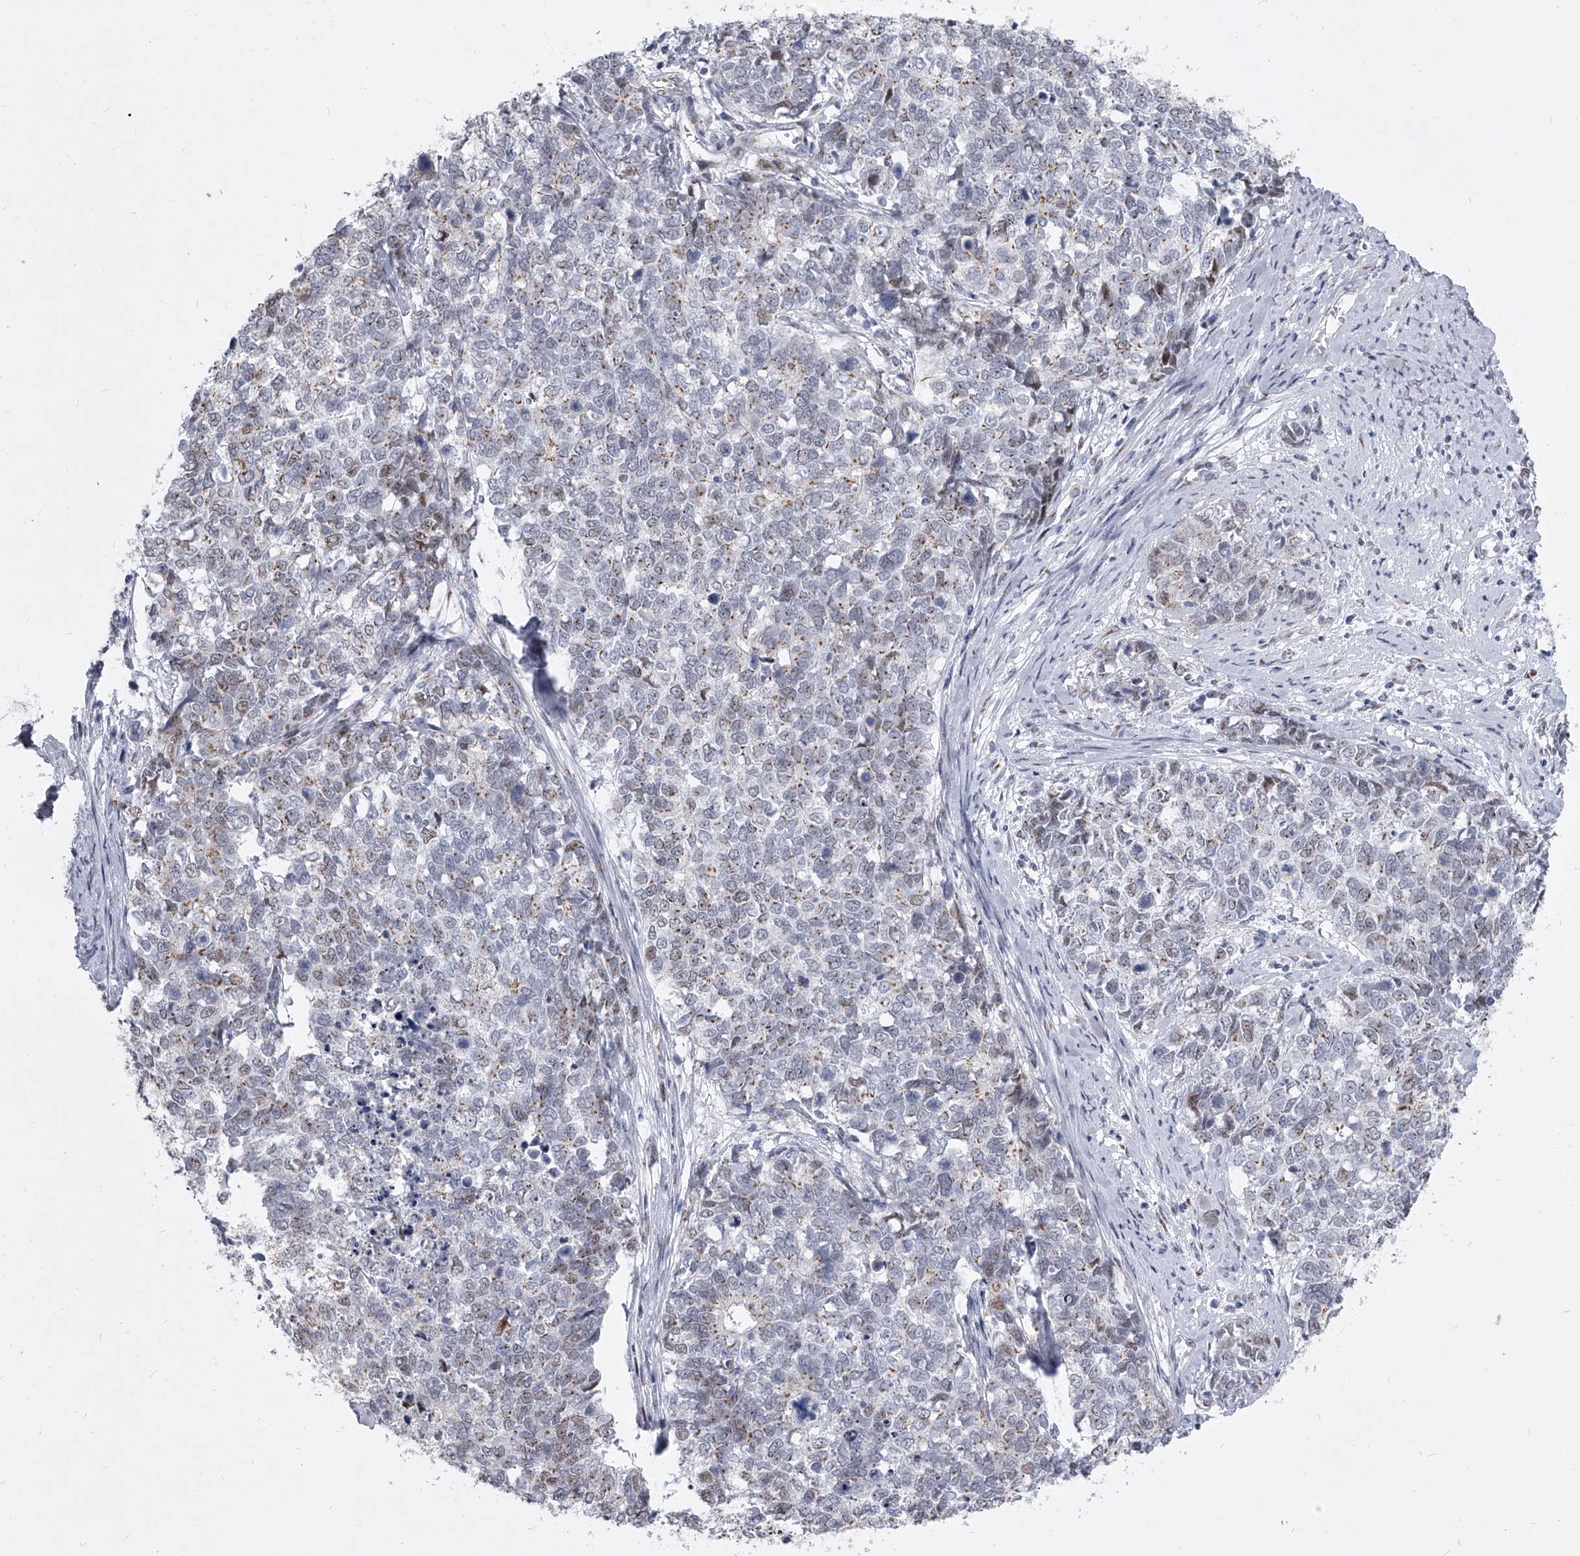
{"staining": {"intensity": "moderate", "quantity": "<25%", "location": "cytoplasmic/membranous,nuclear"}, "tissue": "cervical cancer", "cell_type": "Tumor cells", "image_type": "cancer", "snomed": [{"axis": "morphology", "description": "Squamous cell carcinoma, NOS"}, {"axis": "topography", "description": "Cervix"}], "caption": "An immunohistochemistry micrograph of tumor tissue is shown. Protein staining in brown highlights moderate cytoplasmic/membranous and nuclear positivity in cervical cancer within tumor cells.", "gene": "EVA1C", "patient": {"sex": "female", "age": 63}}